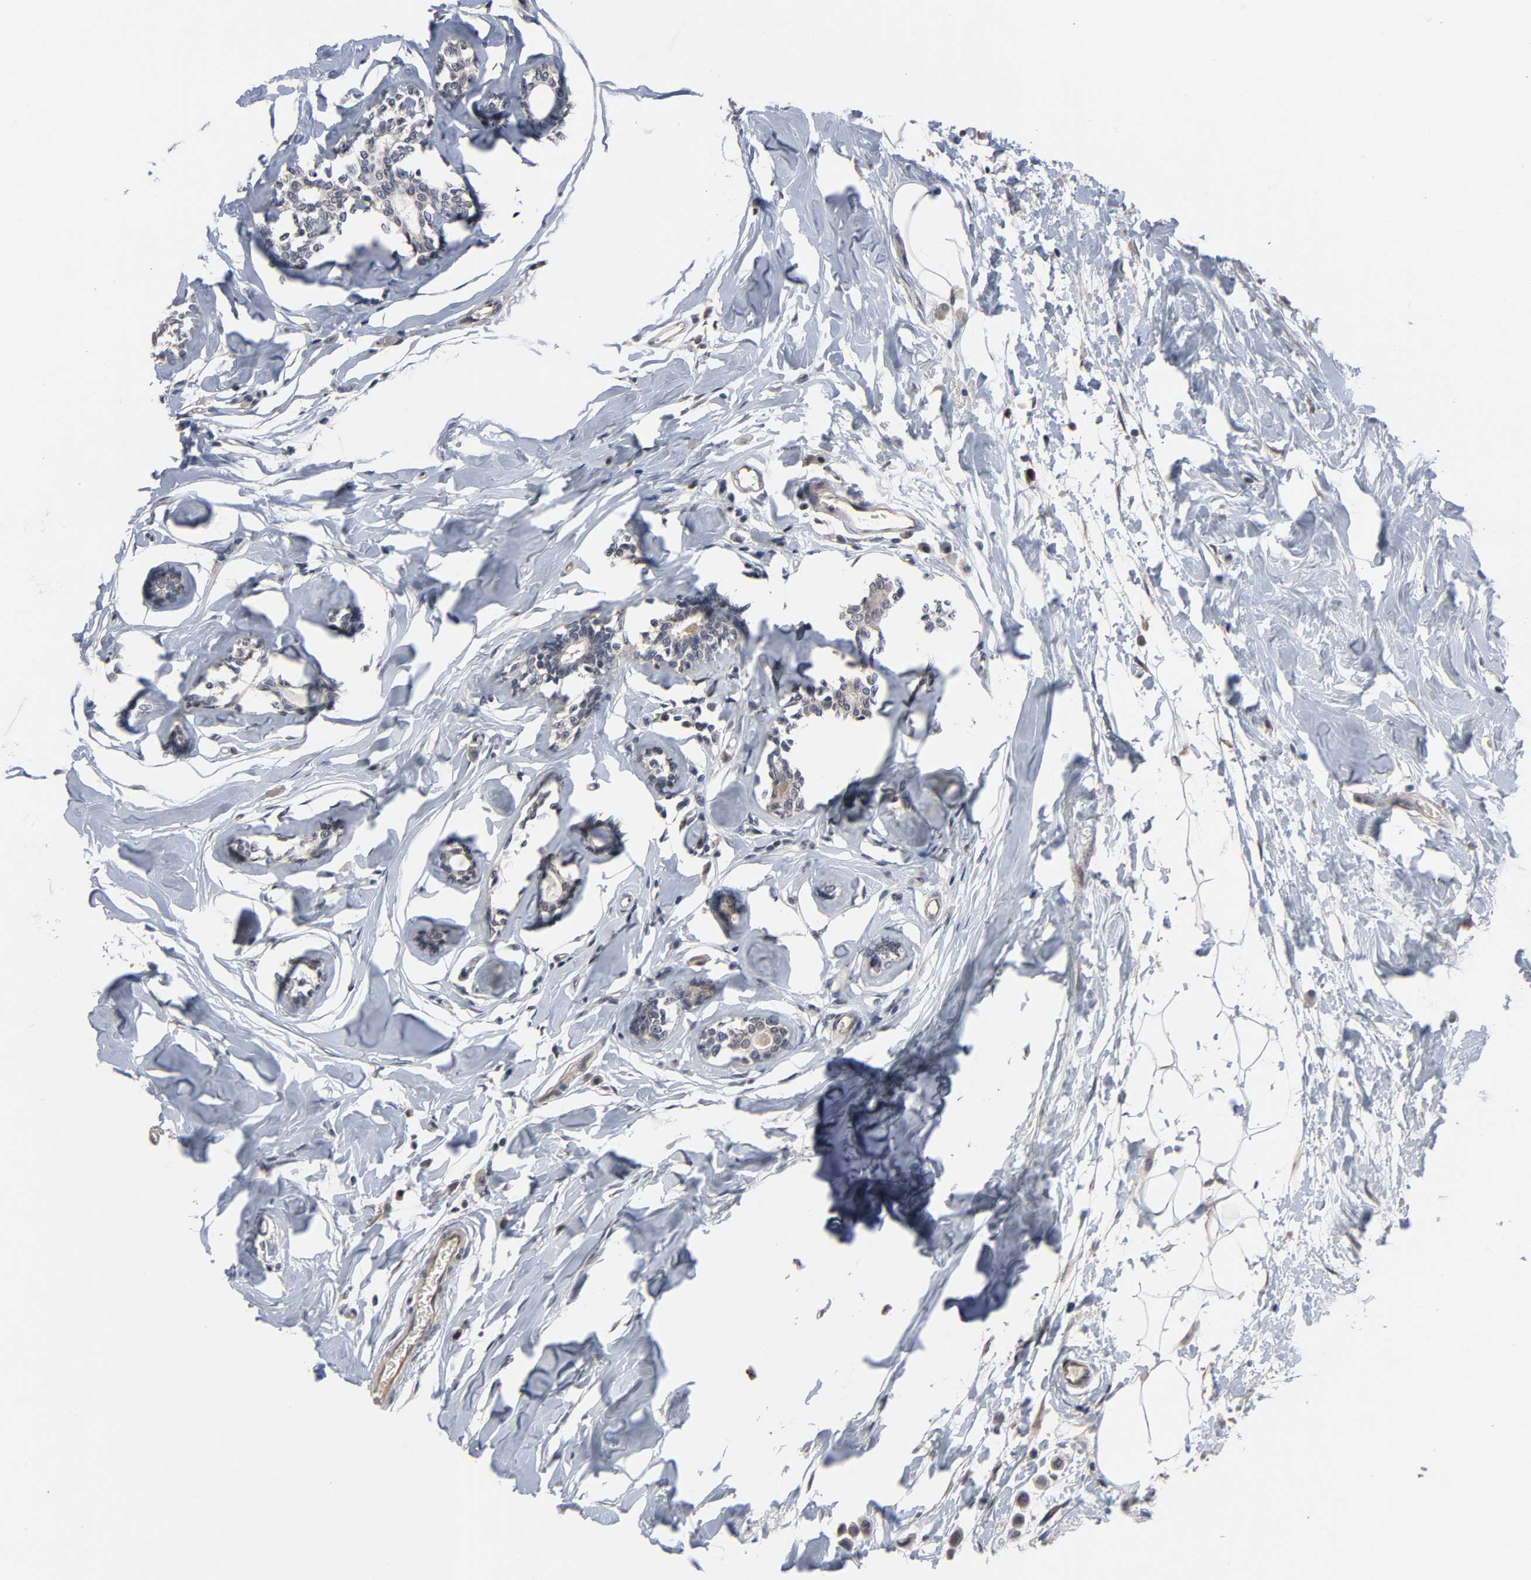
{"staining": {"intensity": "negative", "quantity": "none", "location": "none"}, "tissue": "breast cancer", "cell_type": "Tumor cells", "image_type": "cancer", "snomed": [{"axis": "morphology", "description": "Lobular carcinoma"}, {"axis": "topography", "description": "Breast"}], "caption": "Tumor cells show no significant protein staining in breast lobular carcinoma.", "gene": "RTL5", "patient": {"sex": "female", "age": 51}}